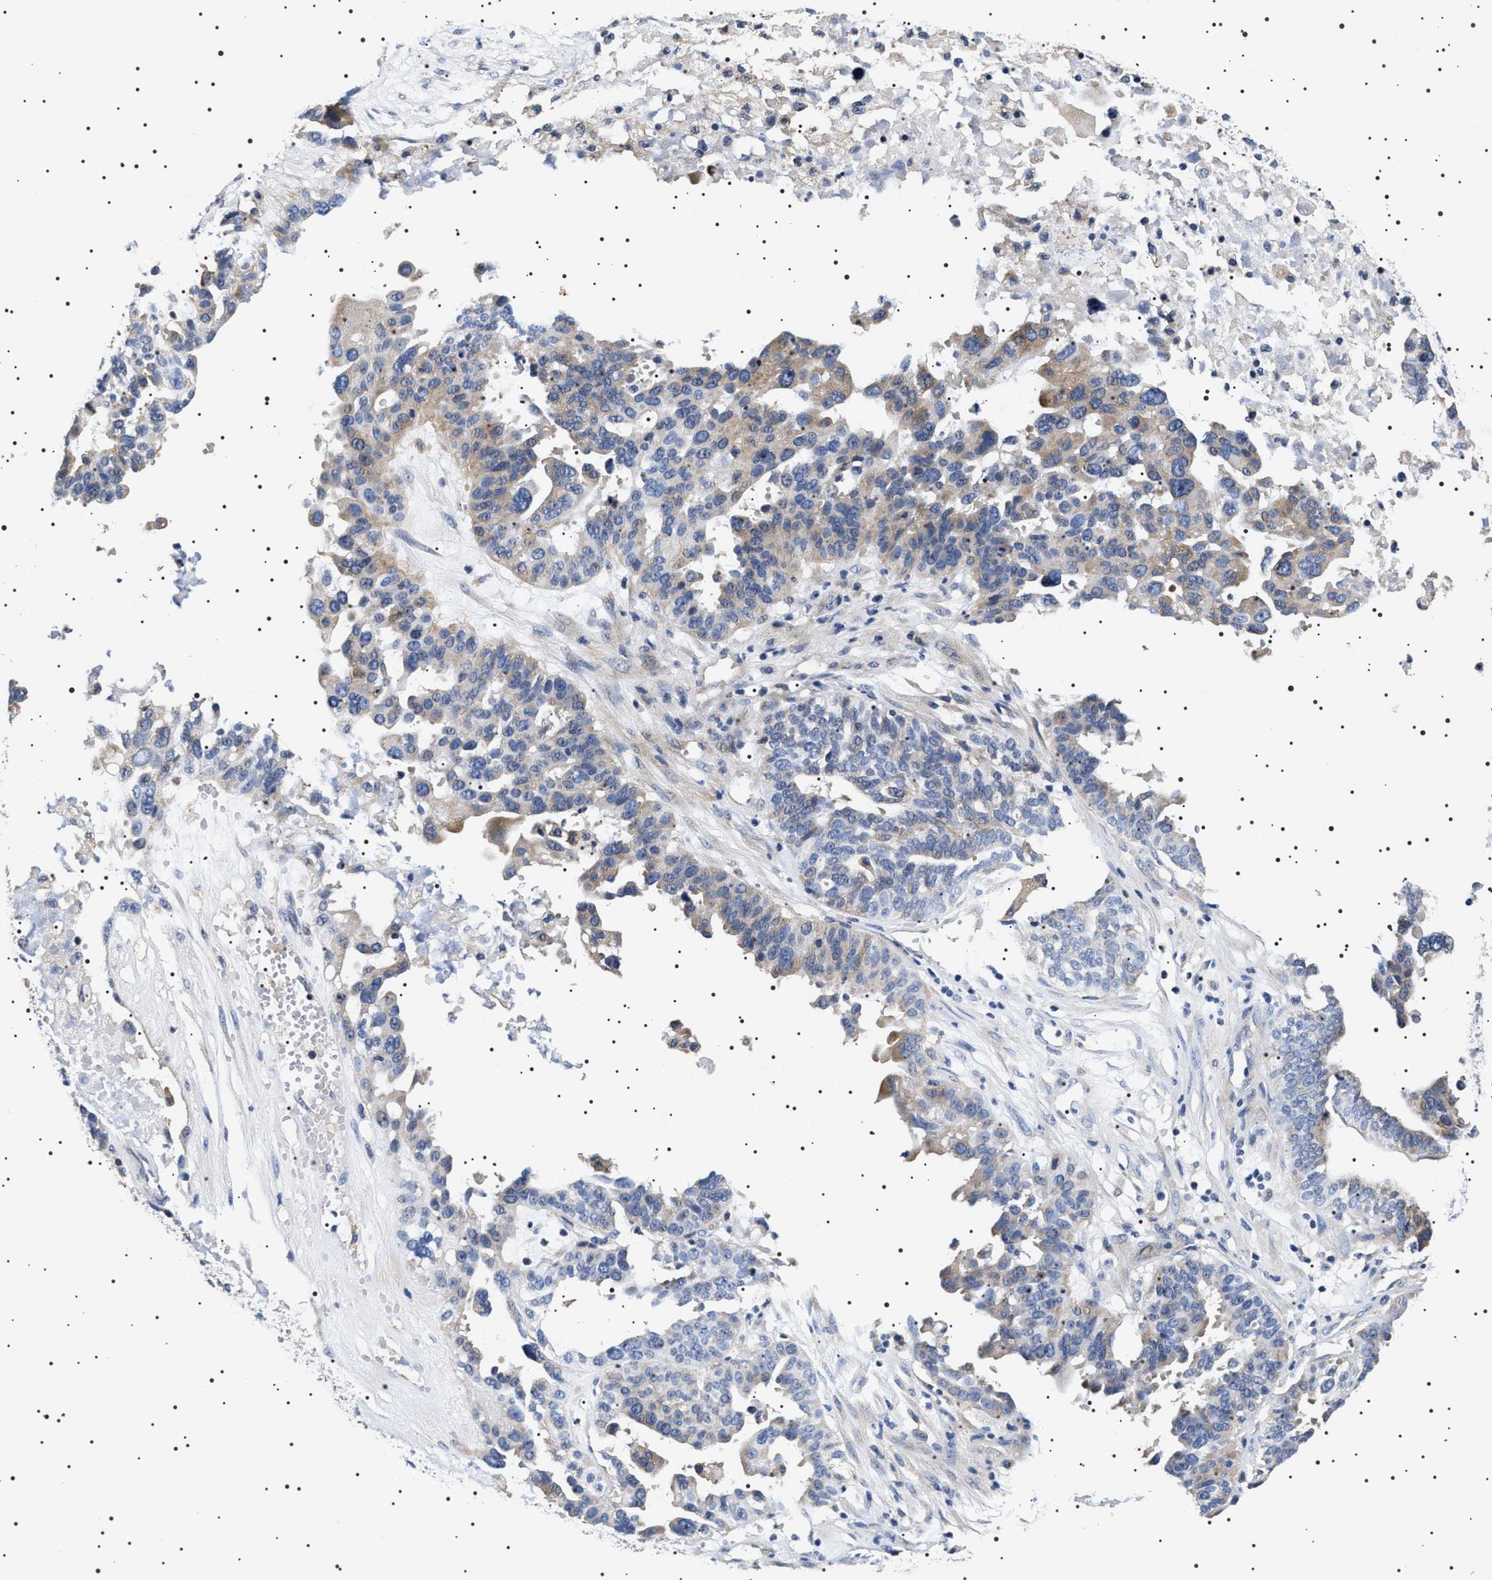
{"staining": {"intensity": "weak", "quantity": "<25%", "location": "cytoplasmic/membranous"}, "tissue": "ovarian cancer", "cell_type": "Tumor cells", "image_type": "cancer", "snomed": [{"axis": "morphology", "description": "Cystadenocarcinoma, serous, NOS"}, {"axis": "topography", "description": "Ovary"}], "caption": "IHC of serous cystadenocarcinoma (ovarian) shows no positivity in tumor cells.", "gene": "SLC4A7", "patient": {"sex": "female", "age": 59}}